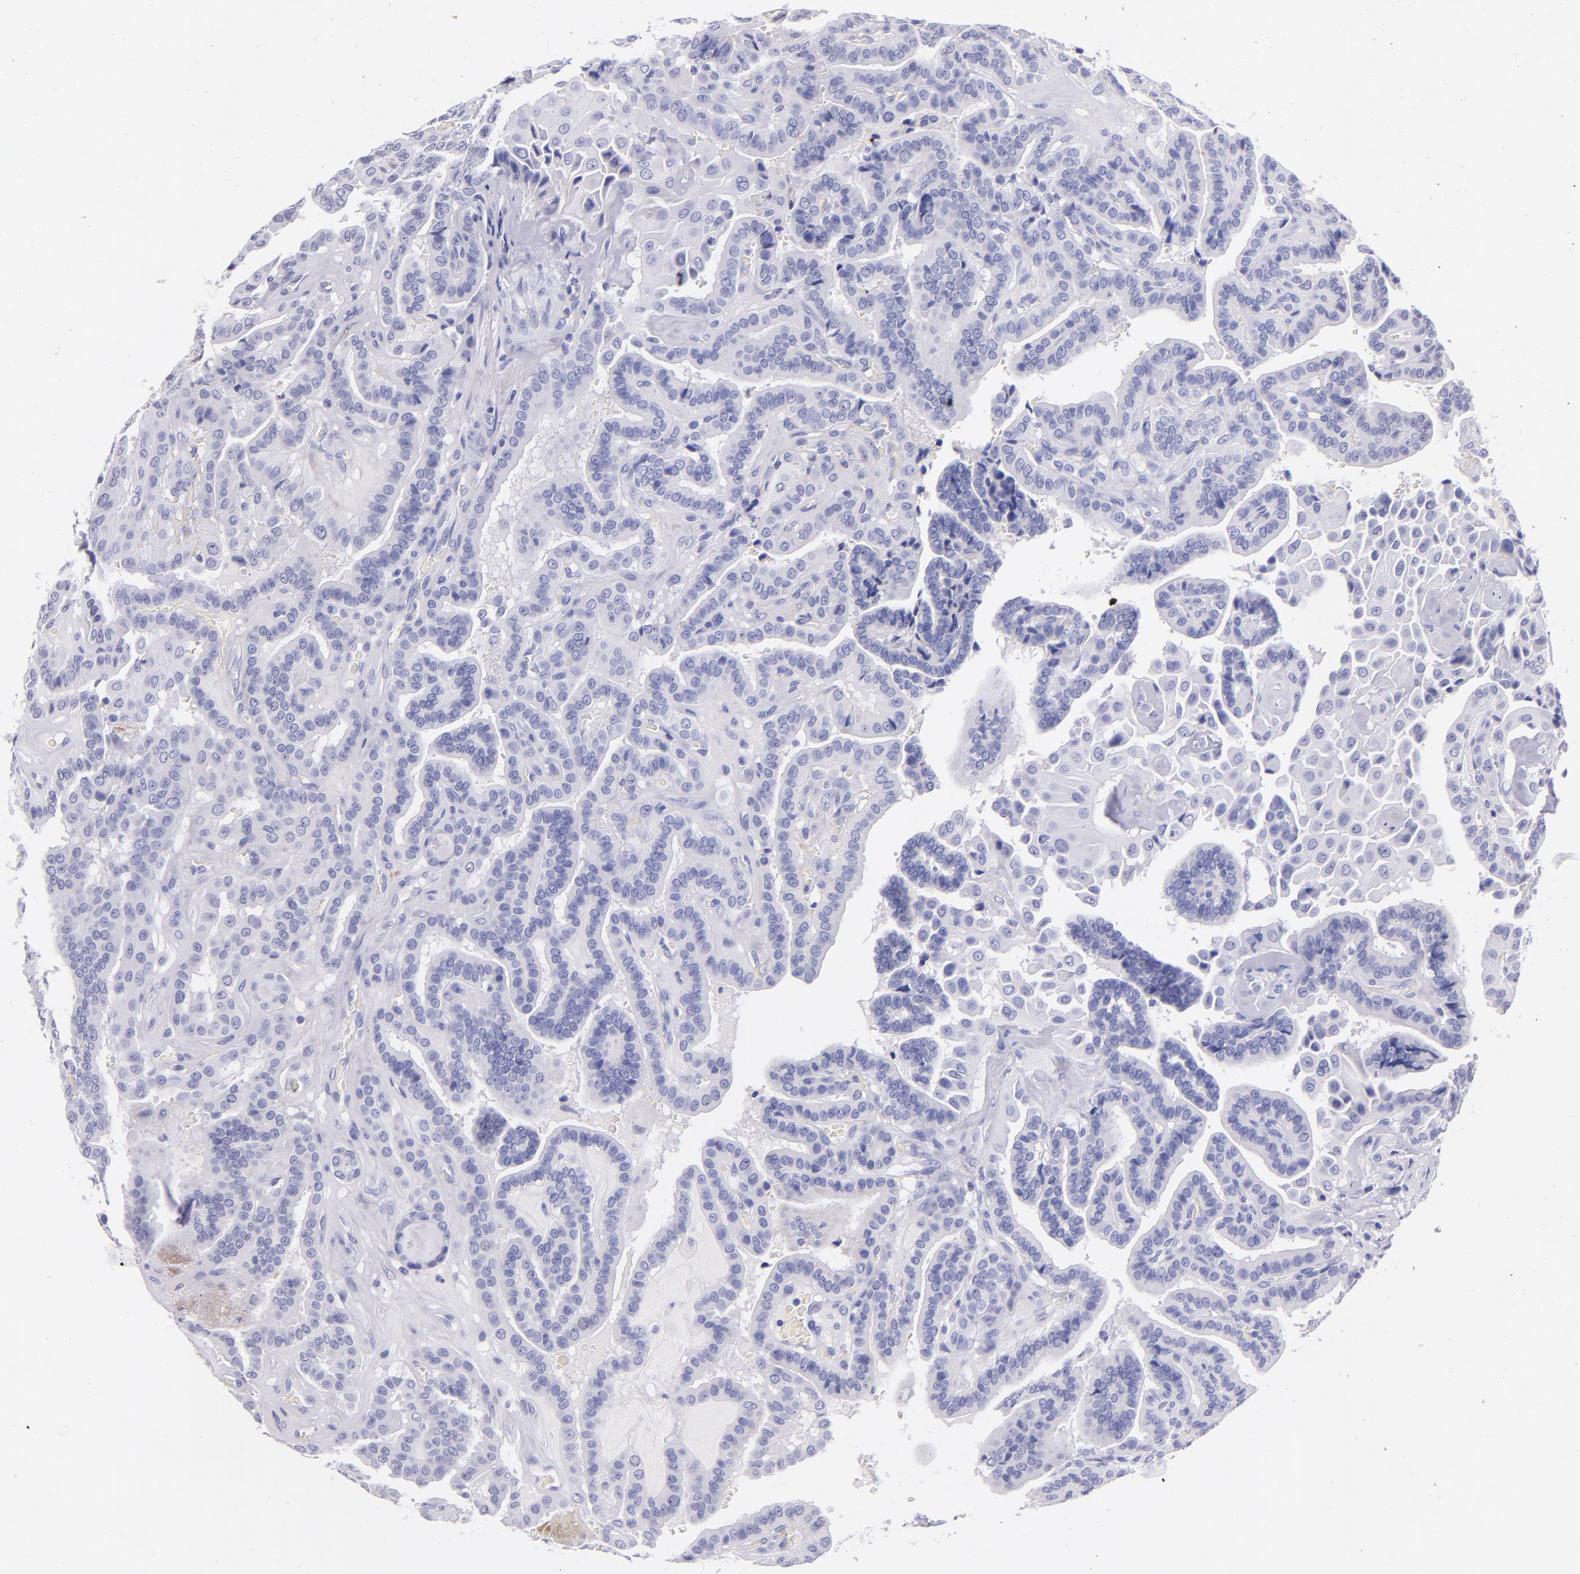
{"staining": {"intensity": "negative", "quantity": "none", "location": "none"}, "tissue": "thyroid cancer", "cell_type": "Tumor cells", "image_type": "cancer", "snomed": [{"axis": "morphology", "description": "Papillary adenocarcinoma, NOS"}, {"axis": "topography", "description": "Thyroid gland"}], "caption": "DAB immunohistochemical staining of thyroid cancer (papillary adenocarcinoma) displays no significant positivity in tumor cells.", "gene": "UCHL1", "patient": {"sex": "male", "age": 87}}